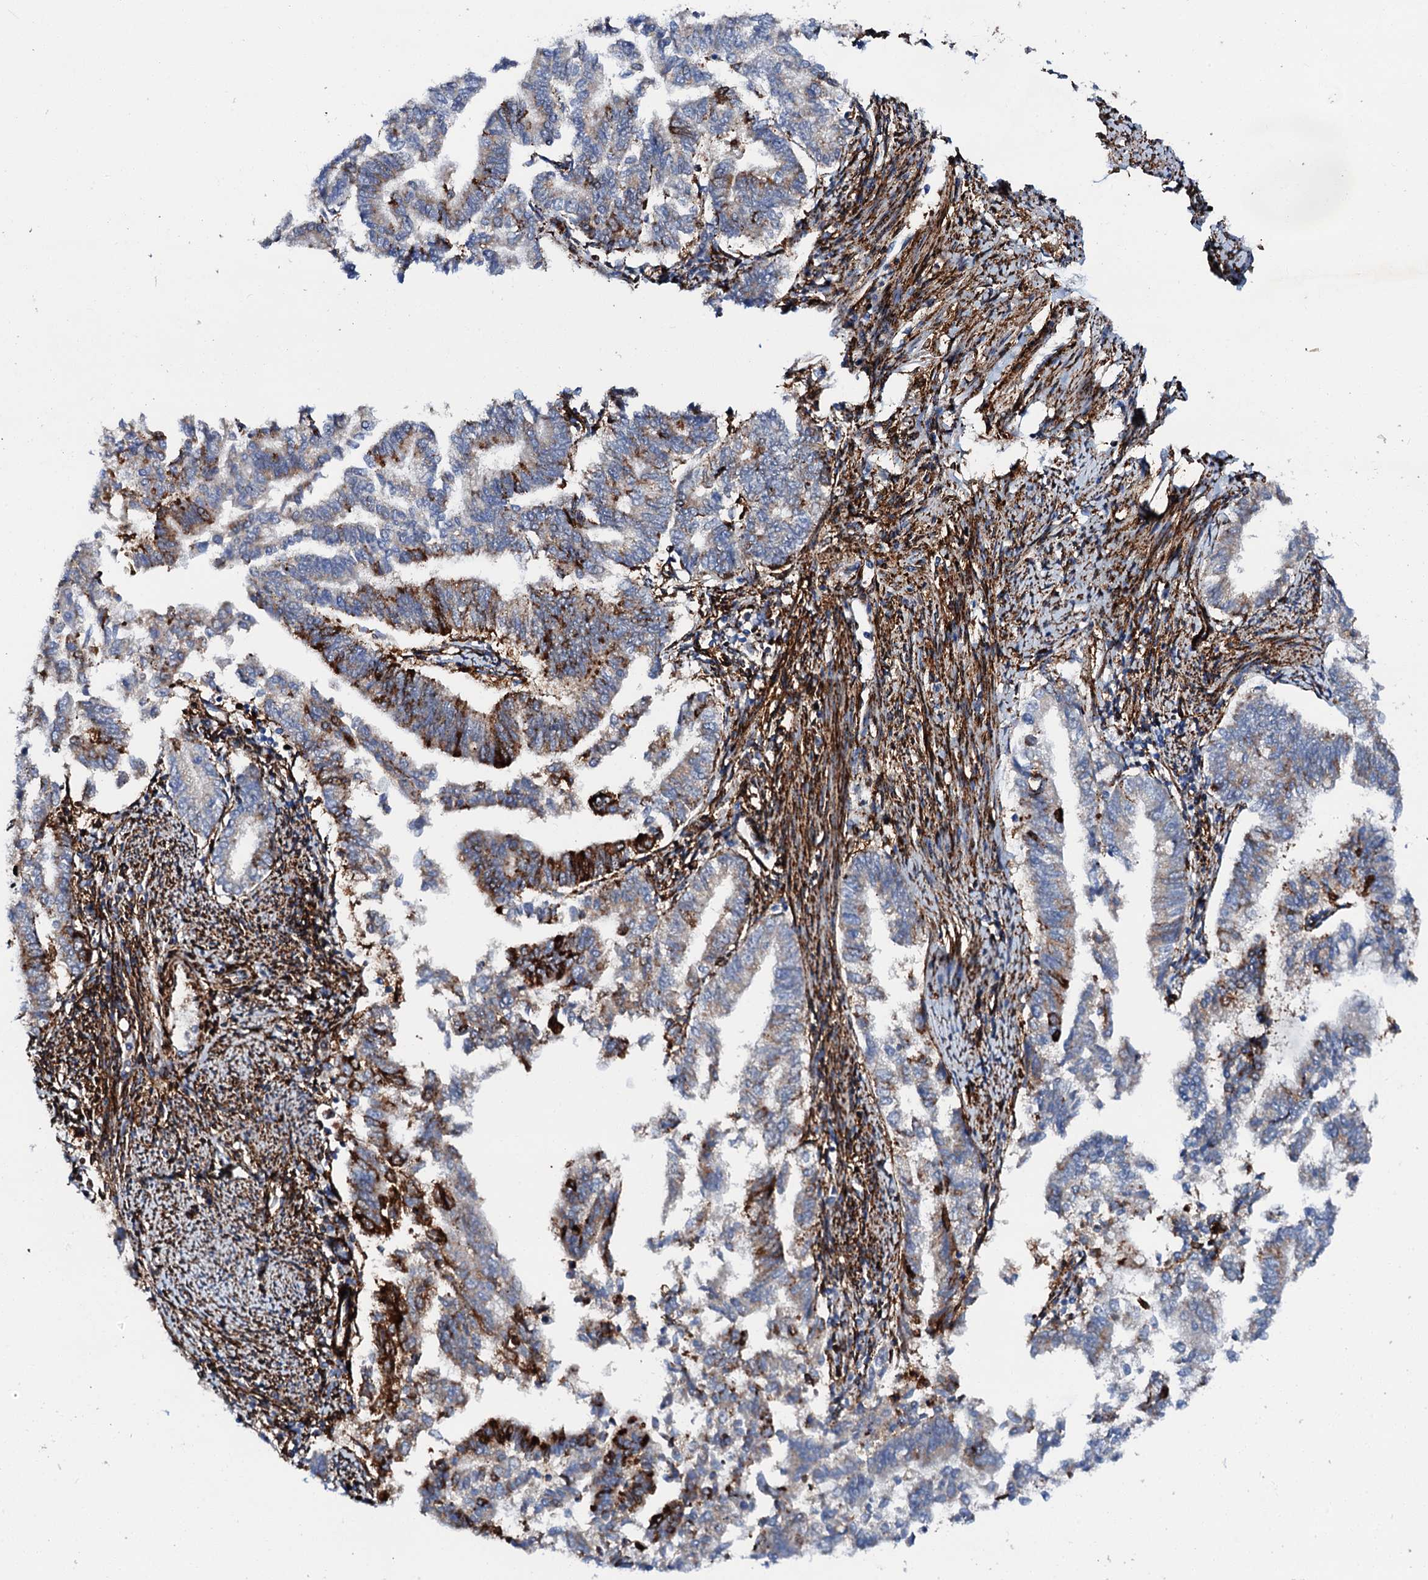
{"staining": {"intensity": "strong", "quantity": "25%-75%", "location": "cytoplasmic/membranous"}, "tissue": "endometrial cancer", "cell_type": "Tumor cells", "image_type": "cancer", "snomed": [{"axis": "morphology", "description": "Adenocarcinoma, NOS"}, {"axis": "topography", "description": "Endometrium"}], "caption": "The micrograph exhibits a brown stain indicating the presence of a protein in the cytoplasmic/membranous of tumor cells in endometrial cancer.", "gene": "MED13L", "patient": {"sex": "female", "age": 79}}